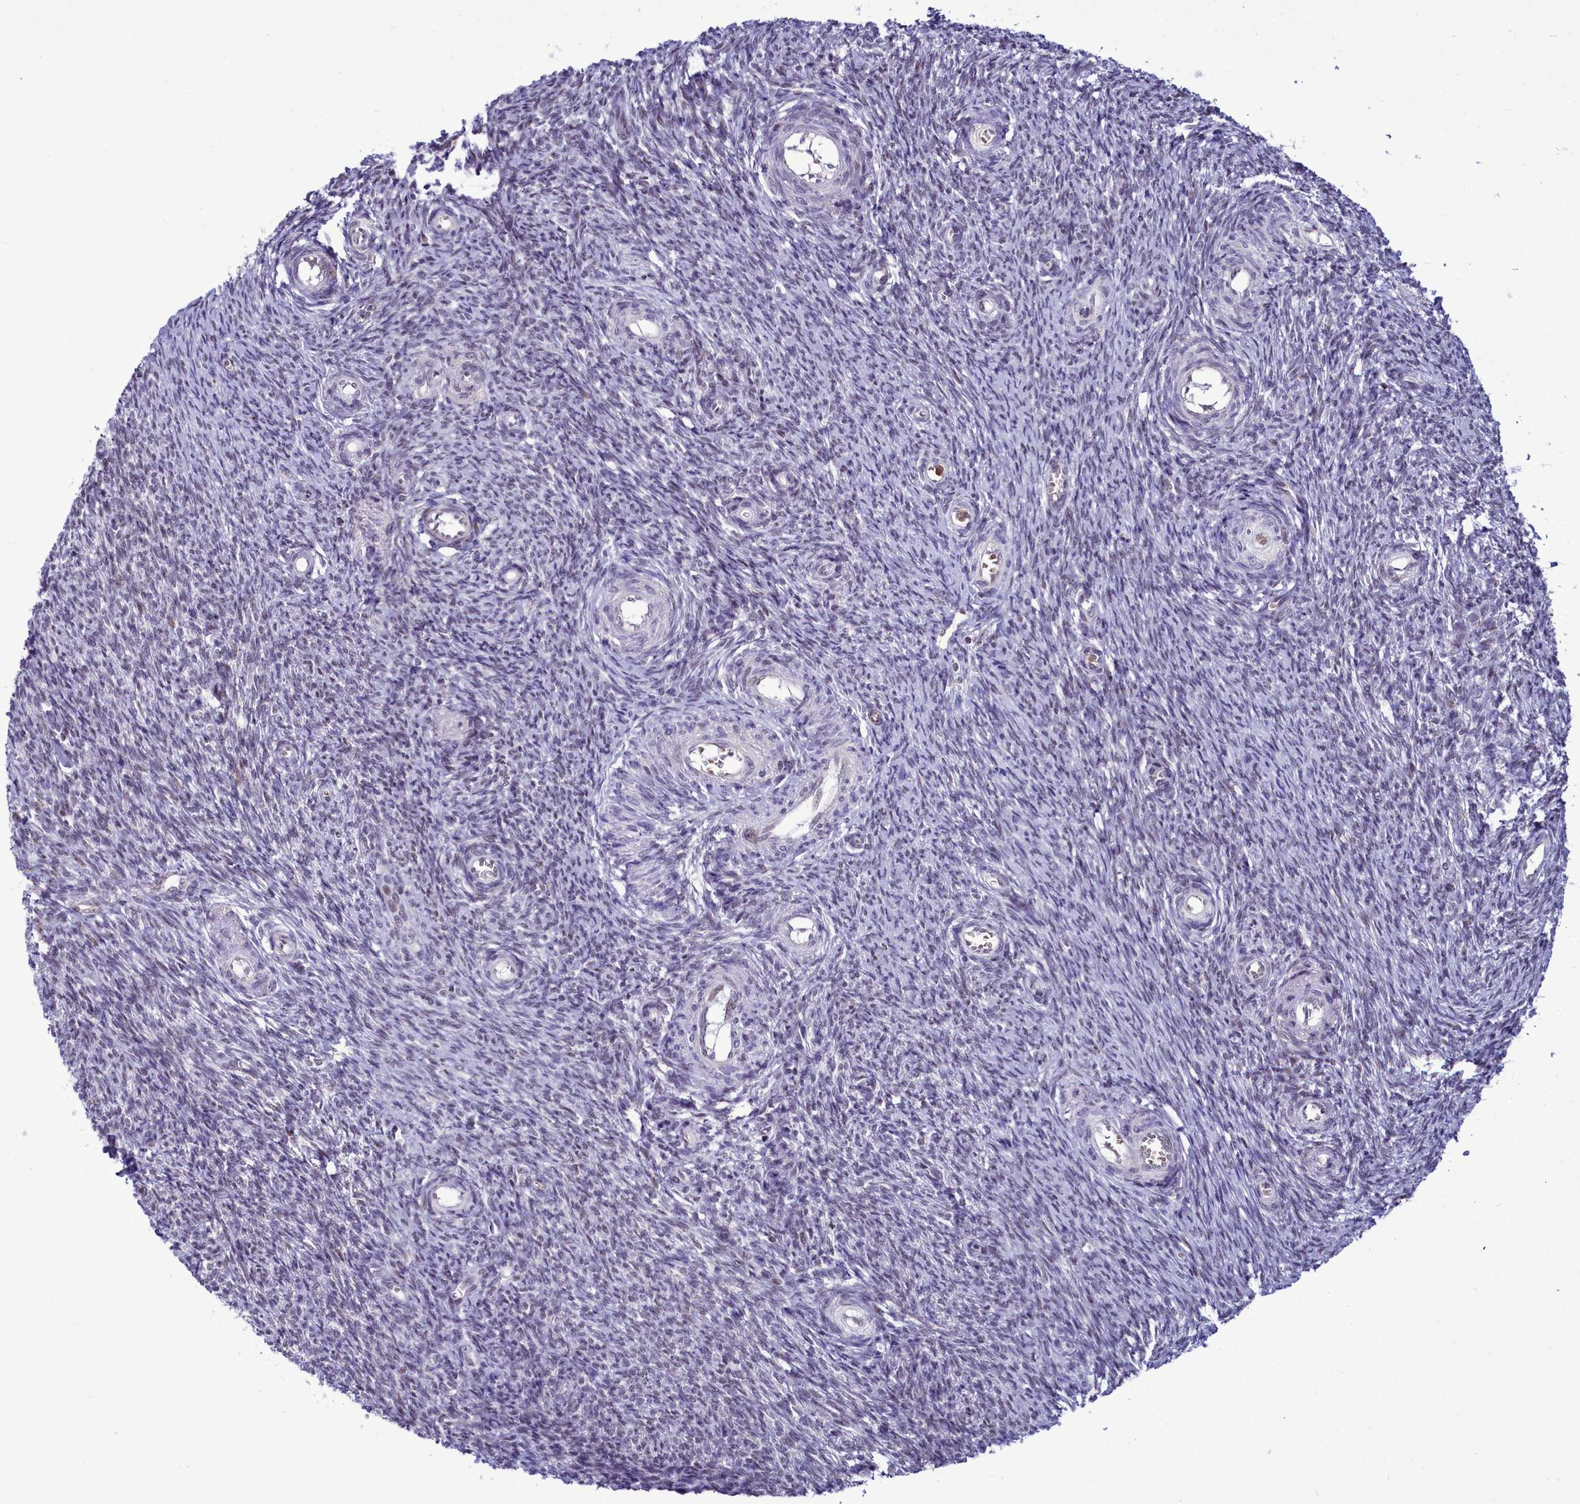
{"staining": {"intensity": "negative", "quantity": "none", "location": "none"}, "tissue": "ovary", "cell_type": "Ovarian stroma cells", "image_type": "normal", "snomed": [{"axis": "morphology", "description": "Normal tissue, NOS"}, {"axis": "topography", "description": "Ovary"}], "caption": "The micrograph exhibits no significant expression in ovarian stroma cells of ovary. (Immunohistochemistry, brightfield microscopy, high magnification).", "gene": "POM121L2", "patient": {"sex": "female", "age": 44}}